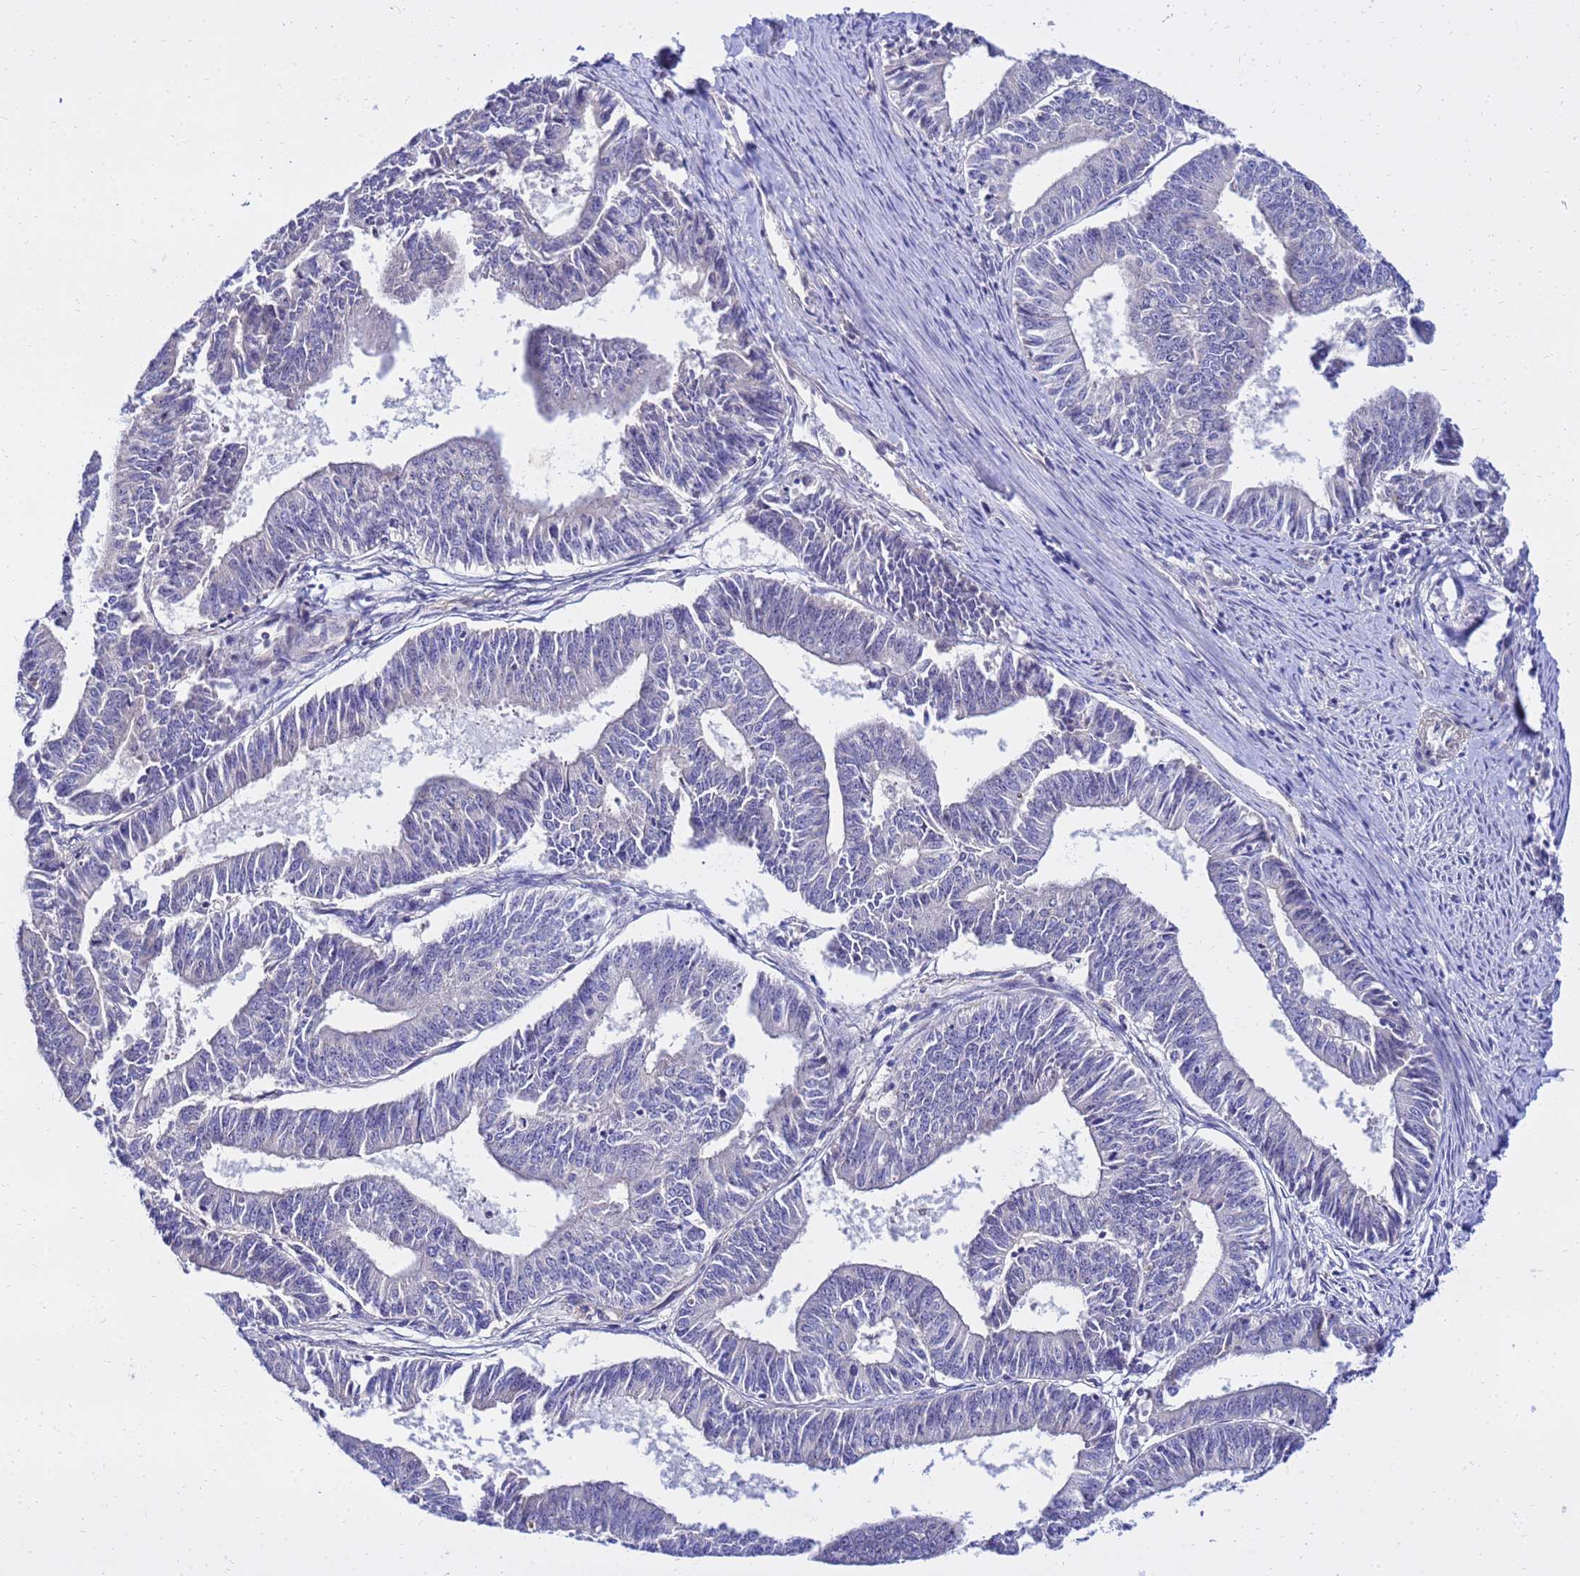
{"staining": {"intensity": "negative", "quantity": "none", "location": "none"}, "tissue": "endometrial cancer", "cell_type": "Tumor cells", "image_type": "cancer", "snomed": [{"axis": "morphology", "description": "Adenocarcinoma, NOS"}, {"axis": "topography", "description": "Endometrium"}], "caption": "Endometrial cancer was stained to show a protein in brown. There is no significant staining in tumor cells.", "gene": "HERC5", "patient": {"sex": "female", "age": 73}}